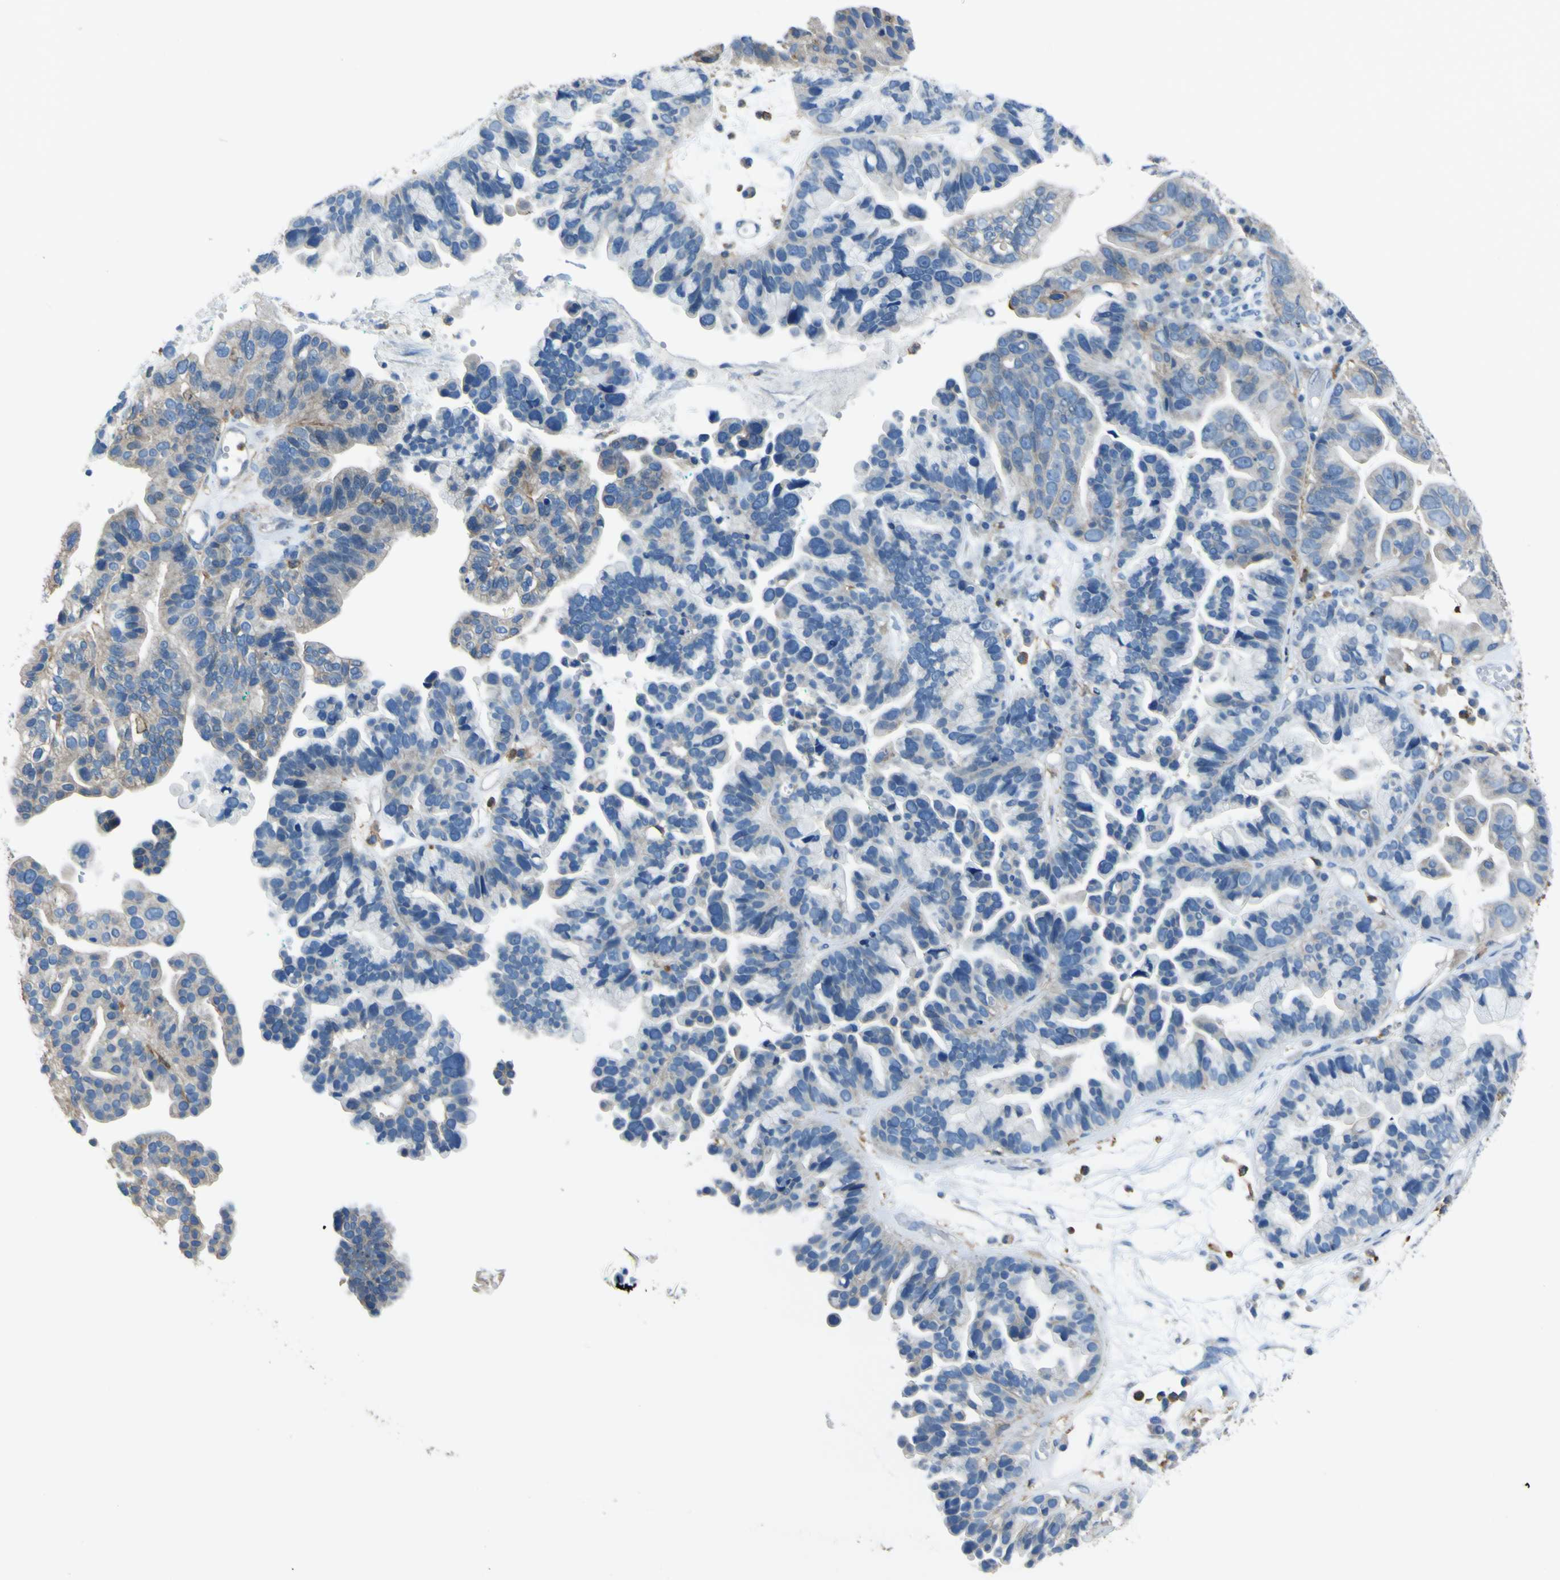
{"staining": {"intensity": "negative", "quantity": "none", "location": "none"}, "tissue": "ovarian cancer", "cell_type": "Tumor cells", "image_type": "cancer", "snomed": [{"axis": "morphology", "description": "Cystadenocarcinoma, serous, NOS"}, {"axis": "topography", "description": "Ovary"}], "caption": "Histopathology image shows no significant protein positivity in tumor cells of ovarian cancer (serous cystadenocarcinoma). The staining was performed using DAB (3,3'-diaminobenzidine) to visualize the protein expression in brown, while the nuclei were stained in blue with hematoxylin (Magnification: 20x).", "gene": "LAIR1", "patient": {"sex": "female", "age": 56}}